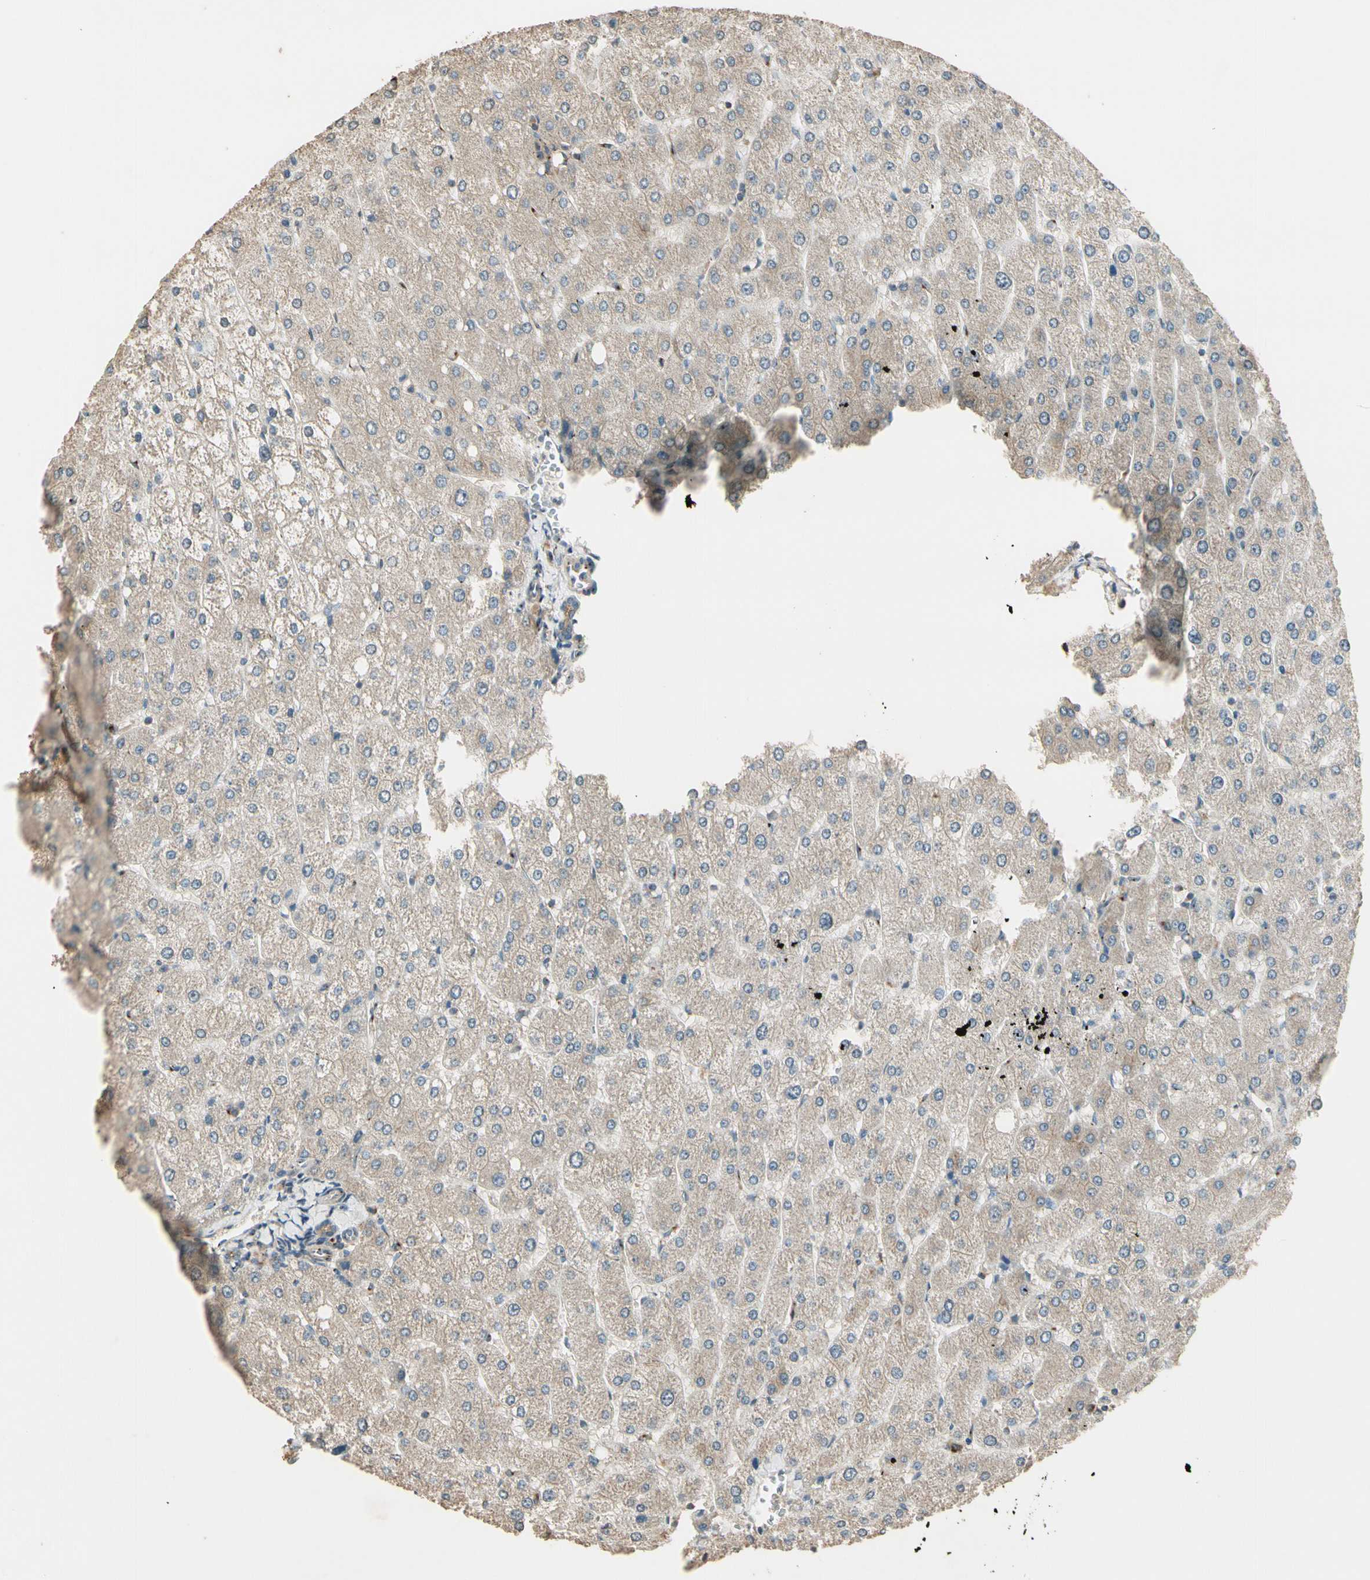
{"staining": {"intensity": "weak", "quantity": ">75%", "location": "cytoplasmic/membranous"}, "tissue": "liver", "cell_type": "Cholangiocytes", "image_type": "normal", "snomed": [{"axis": "morphology", "description": "Normal tissue, NOS"}, {"axis": "topography", "description": "Liver"}], "caption": "Immunohistochemical staining of unremarkable liver shows >75% levels of weak cytoplasmic/membranous protein expression in approximately >75% of cholangiocytes.", "gene": "AKAP9", "patient": {"sex": "male", "age": 55}}